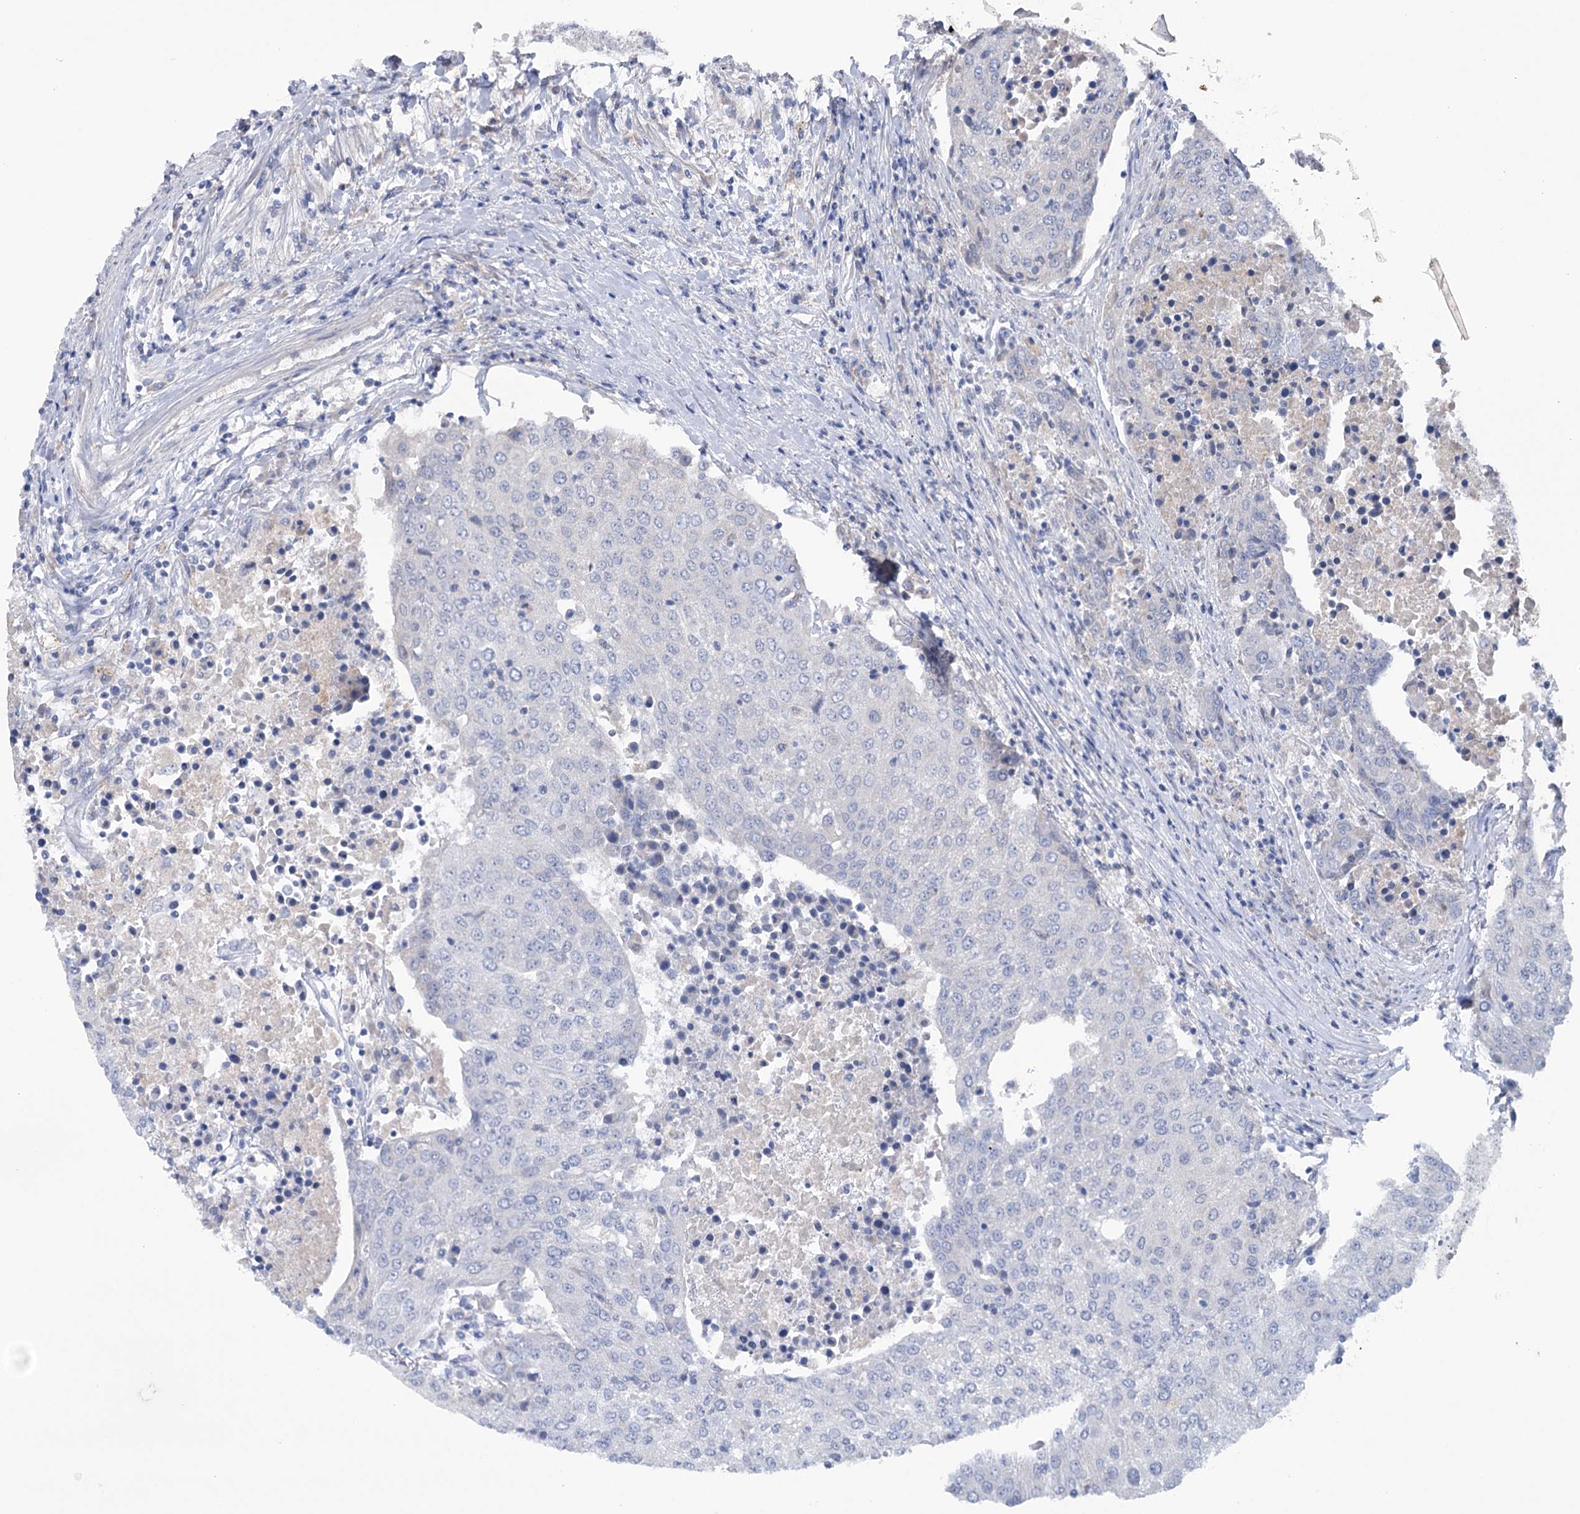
{"staining": {"intensity": "negative", "quantity": "none", "location": "none"}, "tissue": "urothelial cancer", "cell_type": "Tumor cells", "image_type": "cancer", "snomed": [{"axis": "morphology", "description": "Urothelial carcinoma, High grade"}, {"axis": "topography", "description": "Urinary bladder"}], "caption": "Immunohistochemistry histopathology image of neoplastic tissue: human high-grade urothelial carcinoma stained with DAB reveals no significant protein staining in tumor cells.", "gene": "MTCH2", "patient": {"sex": "female", "age": 85}}